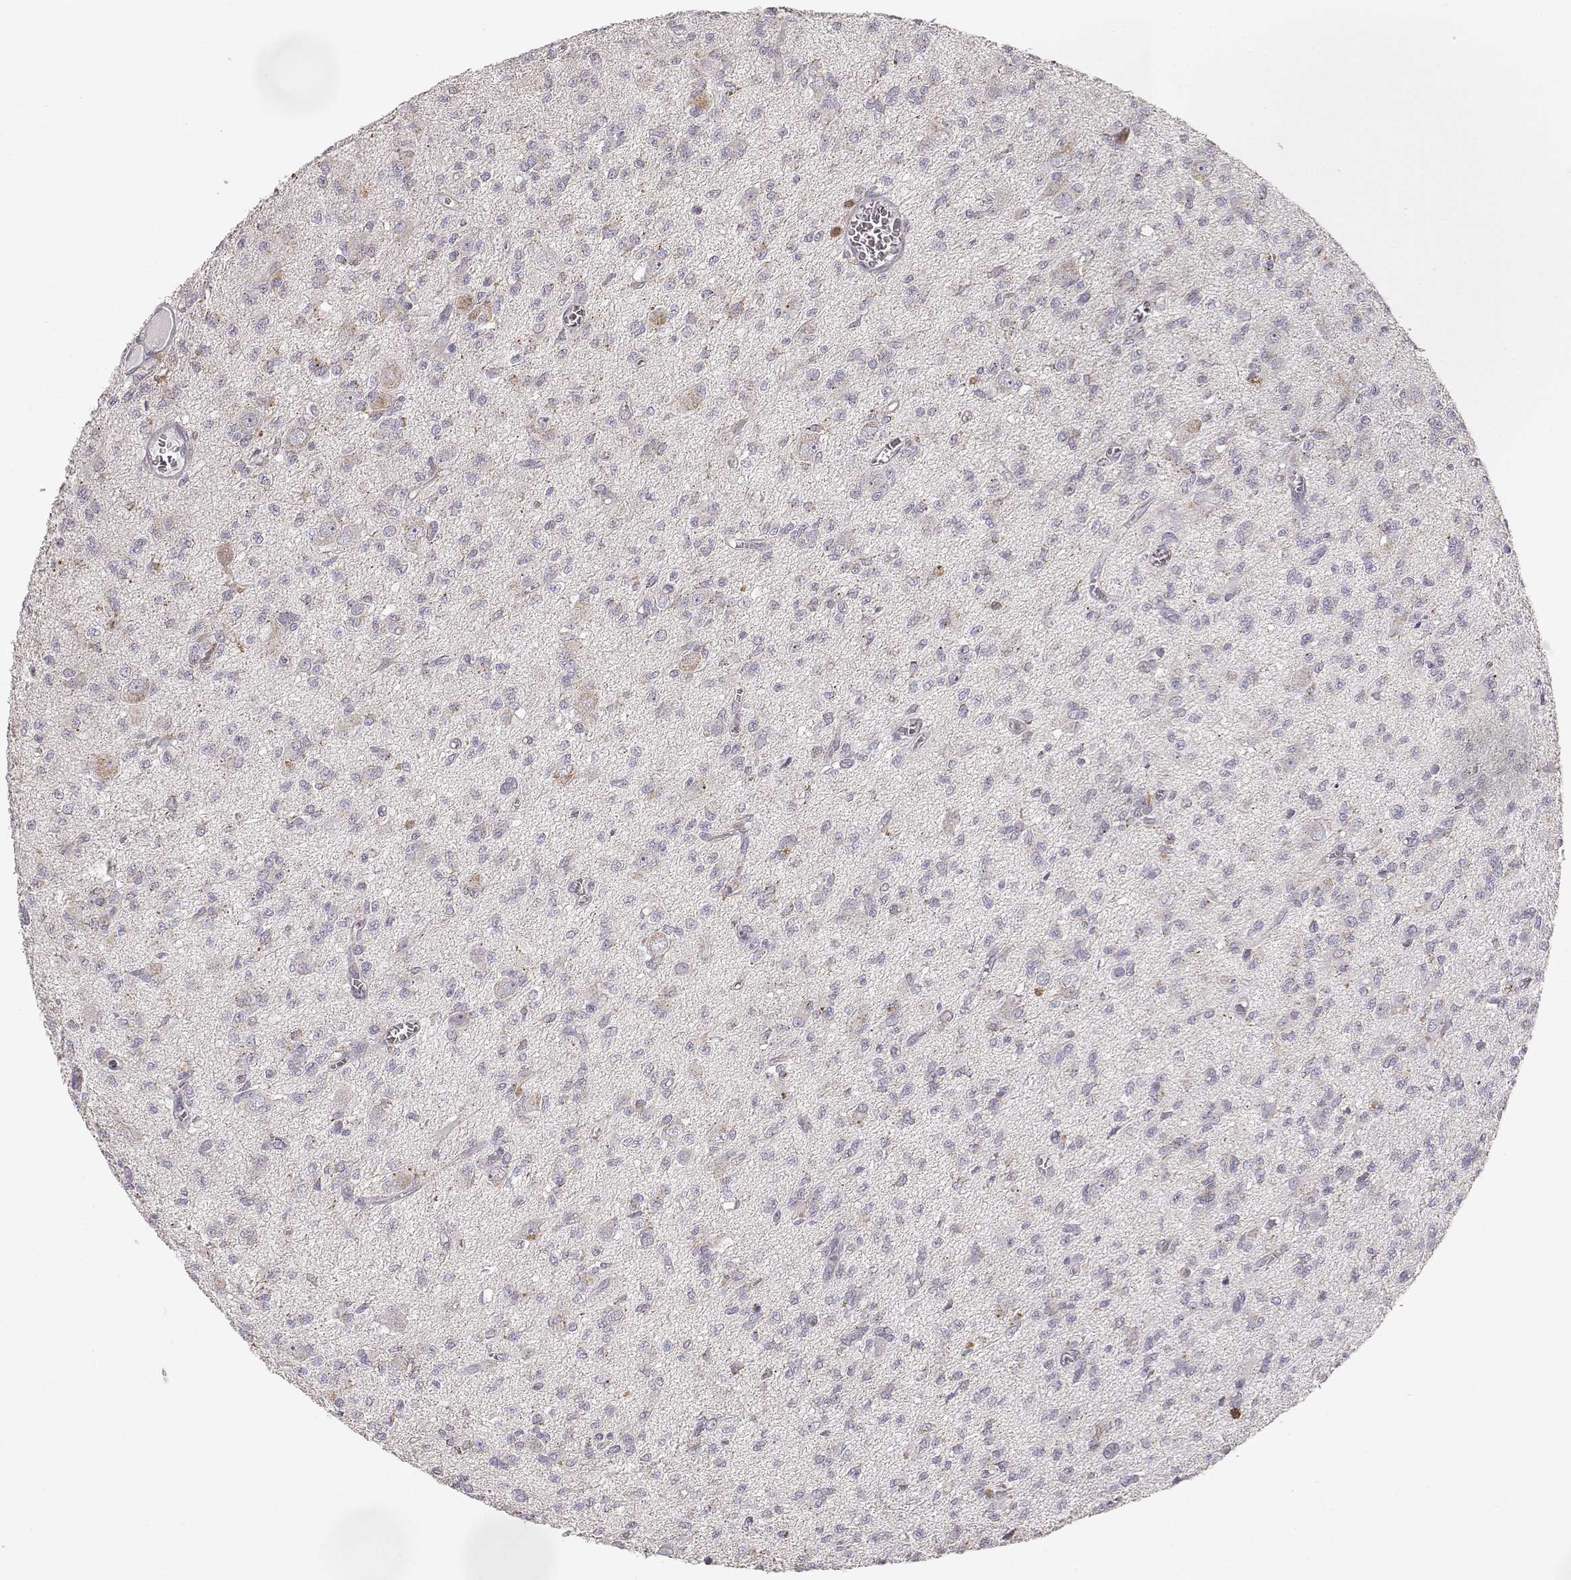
{"staining": {"intensity": "negative", "quantity": "none", "location": "none"}, "tissue": "glioma", "cell_type": "Tumor cells", "image_type": "cancer", "snomed": [{"axis": "morphology", "description": "Glioma, malignant, Low grade"}, {"axis": "topography", "description": "Brain"}], "caption": "Tumor cells show no significant positivity in glioma.", "gene": "GRAP2", "patient": {"sex": "male", "age": 64}}